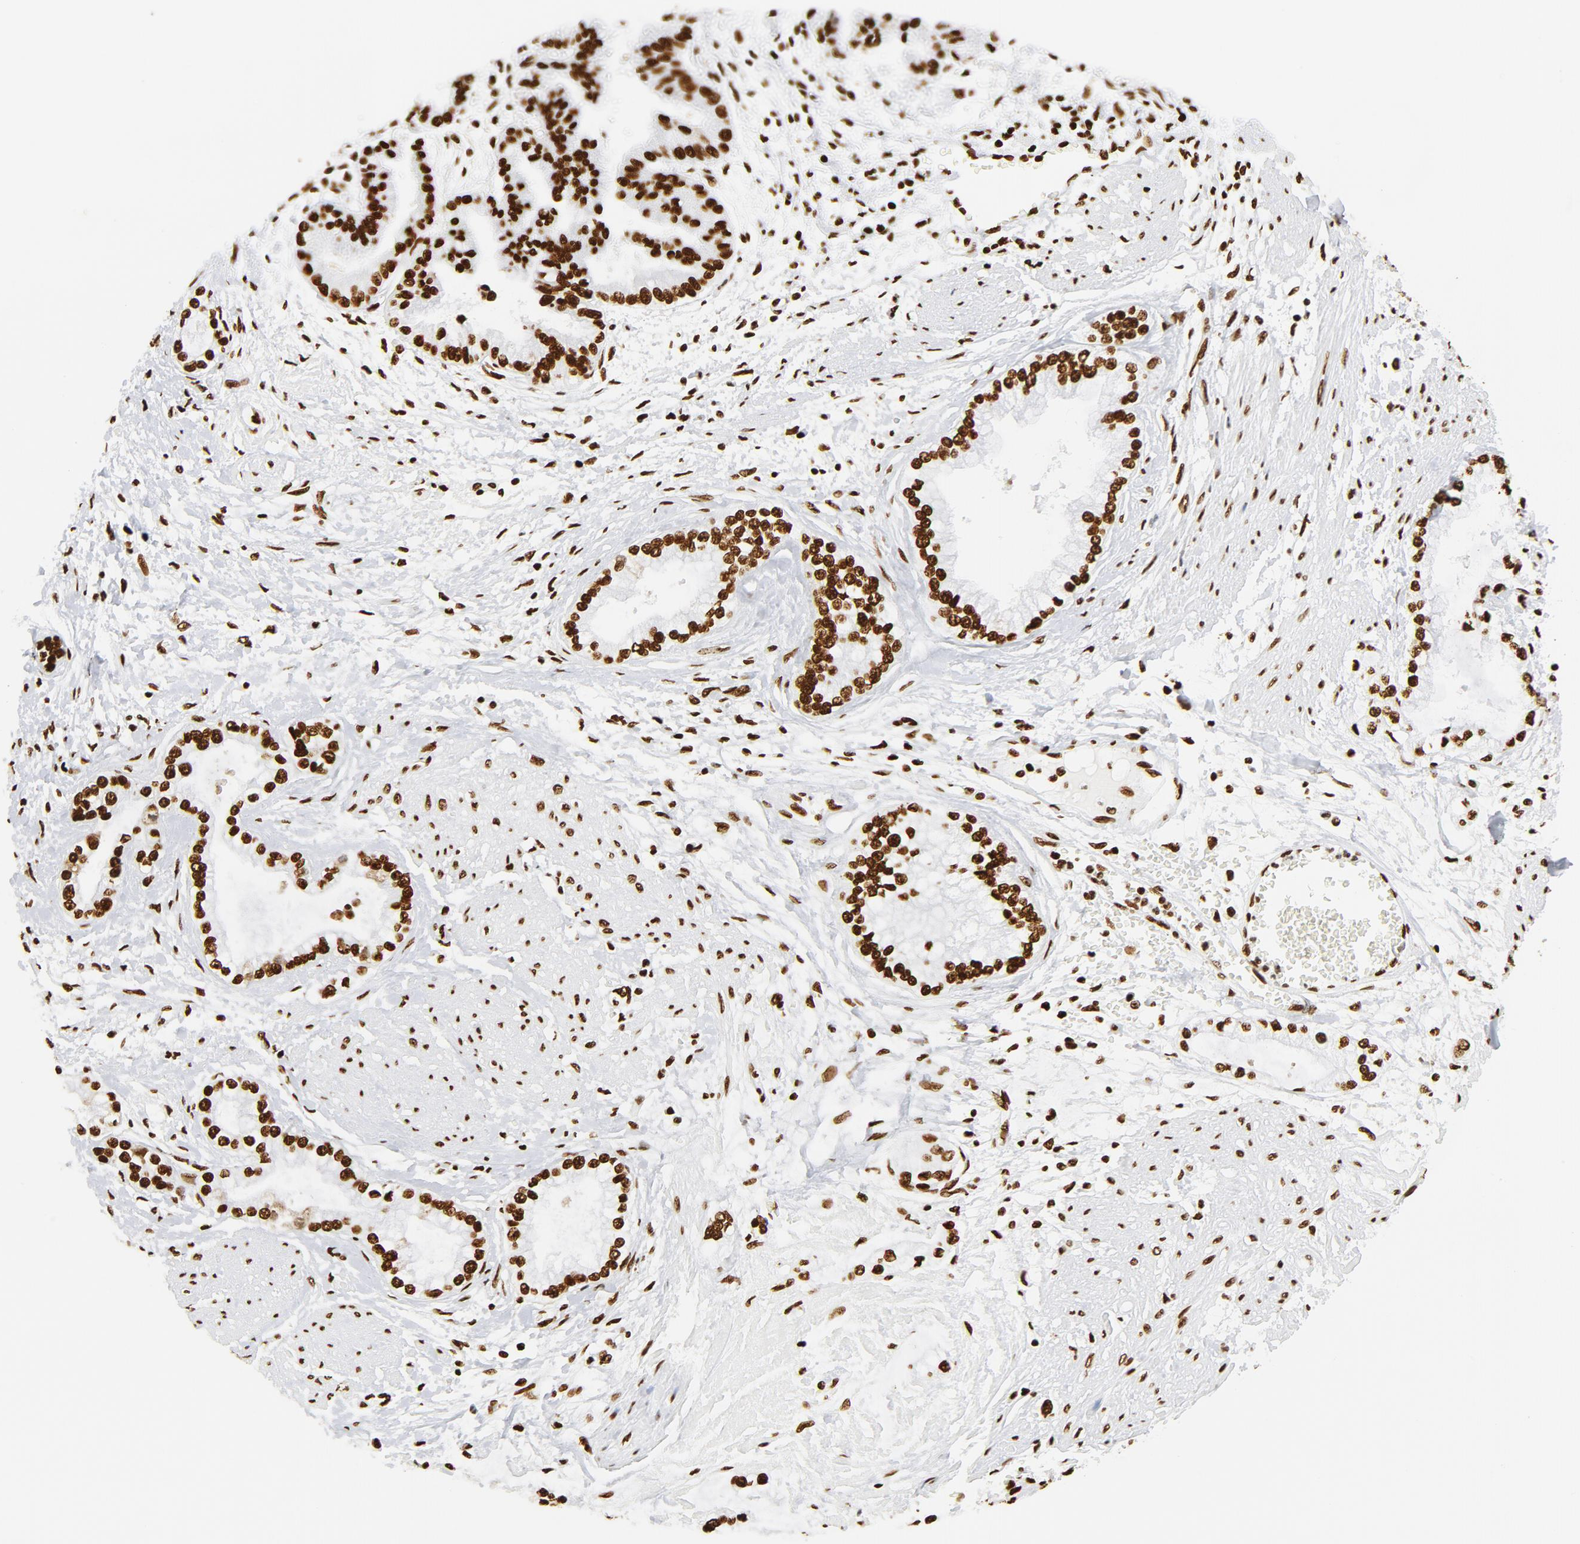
{"staining": {"intensity": "strong", "quantity": ">75%", "location": "nuclear"}, "tissue": "liver cancer", "cell_type": "Tumor cells", "image_type": "cancer", "snomed": [{"axis": "morphology", "description": "Cholangiocarcinoma"}, {"axis": "topography", "description": "Liver"}], "caption": "Immunohistochemical staining of human liver cholangiocarcinoma displays high levels of strong nuclear positivity in about >75% of tumor cells. (DAB (3,3'-diaminobenzidine) = brown stain, brightfield microscopy at high magnification).", "gene": "XRCC6", "patient": {"sex": "female", "age": 79}}